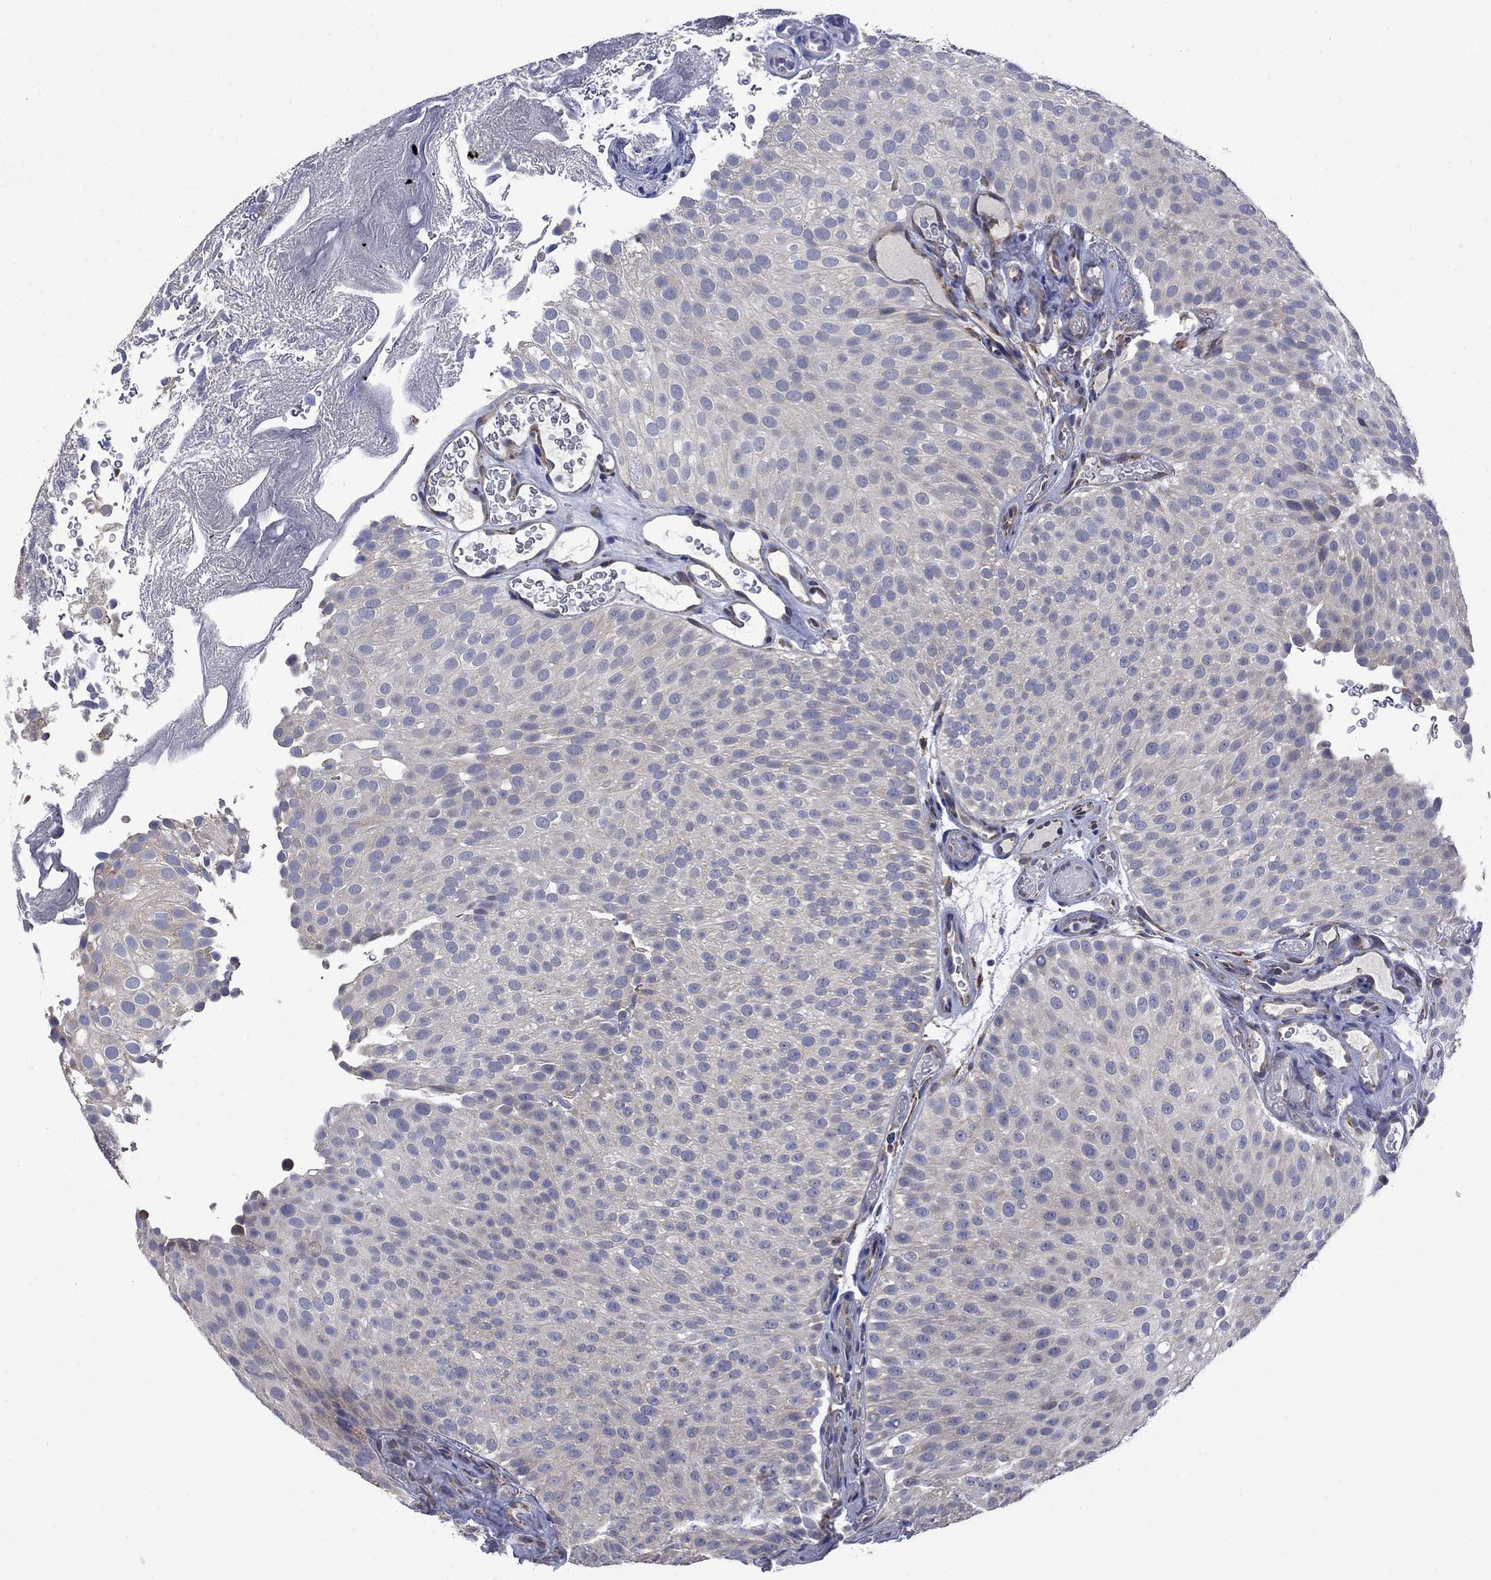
{"staining": {"intensity": "negative", "quantity": "none", "location": "none"}, "tissue": "urothelial cancer", "cell_type": "Tumor cells", "image_type": "cancer", "snomed": [{"axis": "morphology", "description": "Urothelial carcinoma, Low grade"}, {"axis": "topography", "description": "Urinary bladder"}], "caption": "This image is of urothelial cancer stained with immunohistochemistry to label a protein in brown with the nuclei are counter-stained blue. There is no staining in tumor cells.", "gene": "FURIN", "patient": {"sex": "male", "age": 78}}